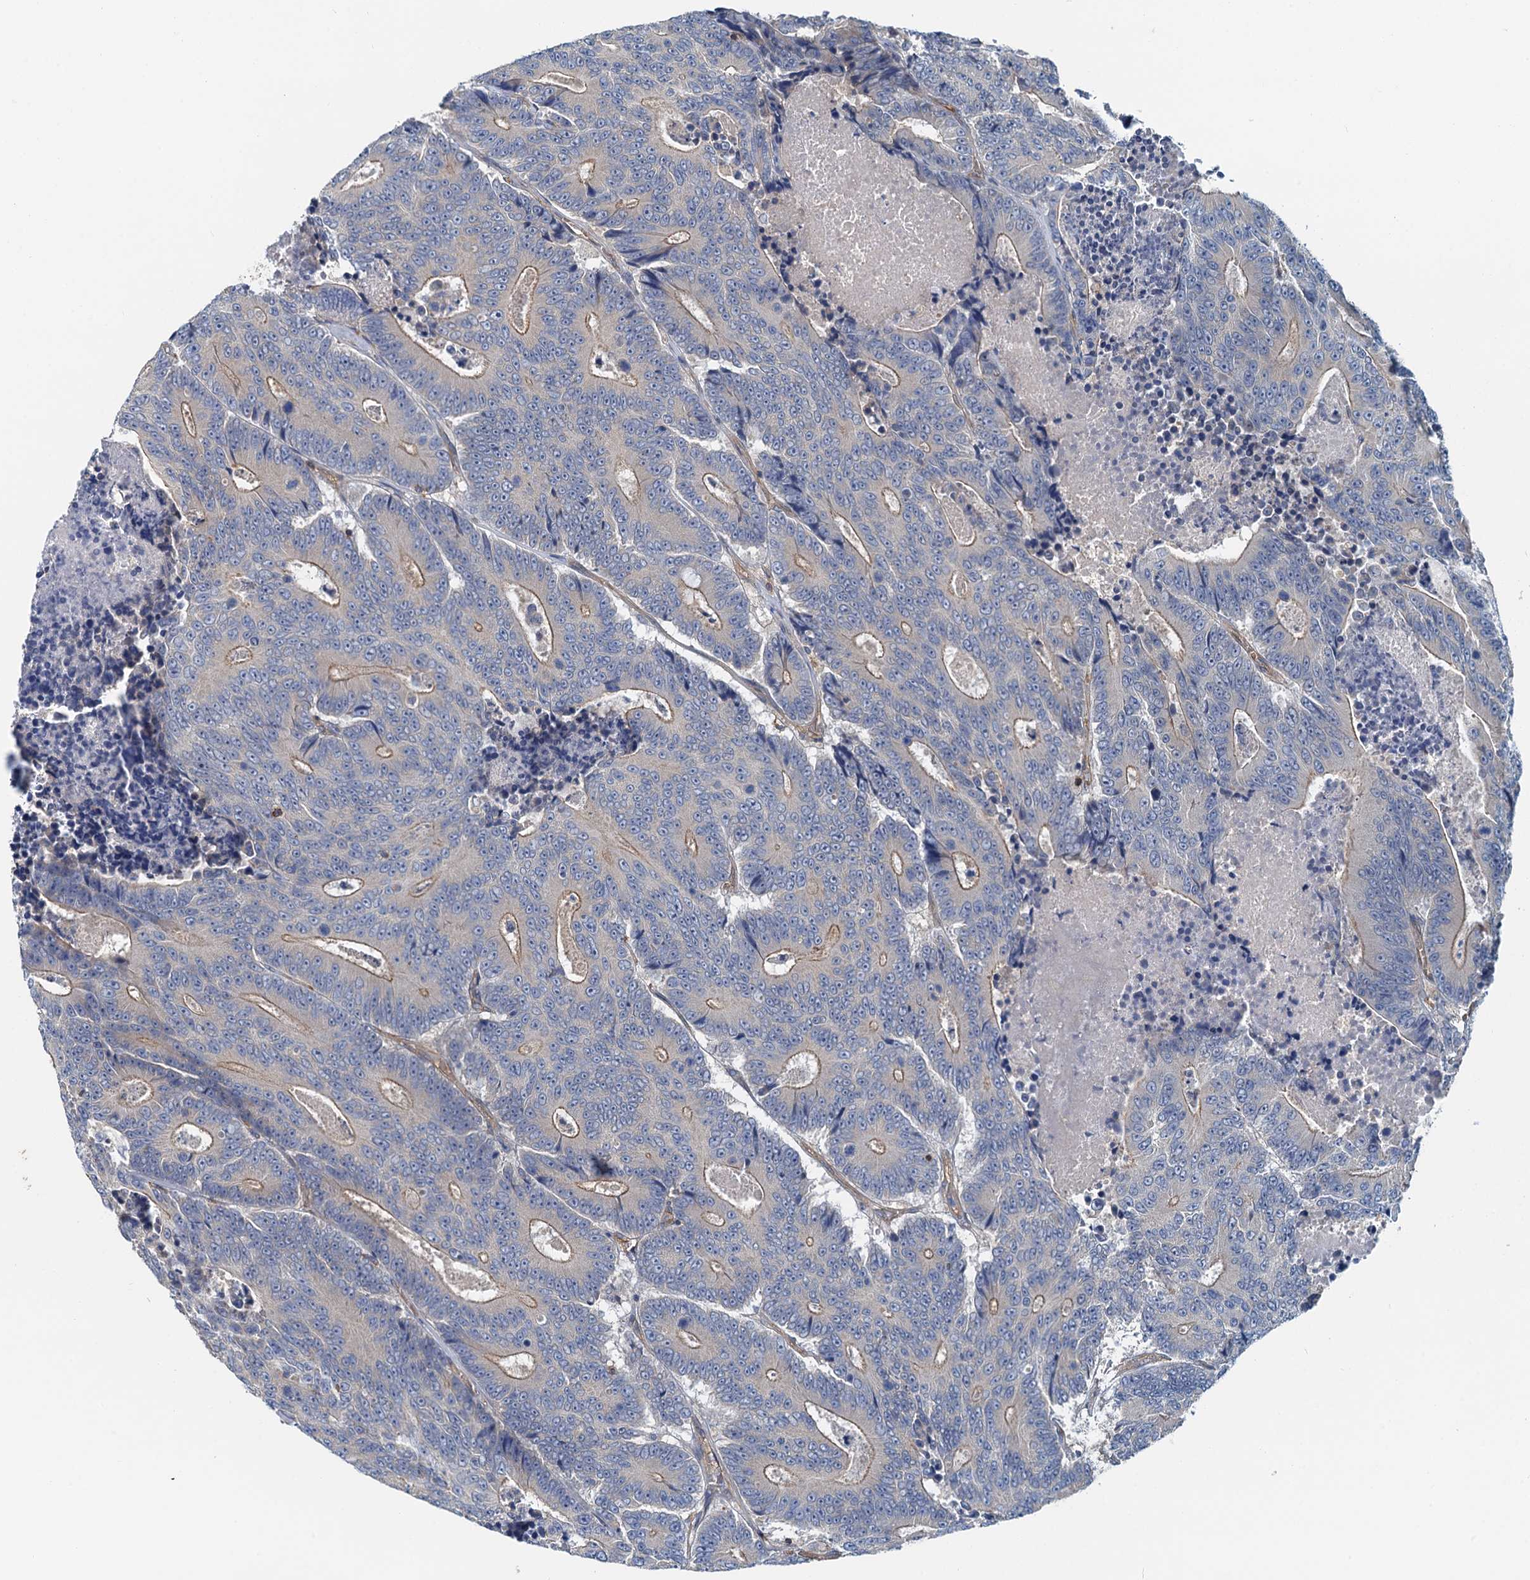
{"staining": {"intensity": "weak", "quantity": "25%-75%", "location": "cytoplasmic/membranous"}, "tissue": "colorectal cancer", "cell_type": "Tumor cells", "image_type": "cancer", "snomed": [{"axis": "morphology", "description": "Adenocarcinoma, NOS"}, {"axis": "topography", "description": "Colon"}], "caption": "High-power microscopy captured an IHC histopathology image of colorectal cancer (adenocarcinoma), revealing weak cytoplasmic/membranous staining in about 25%-75% of tumor cells.", "gene": "ROGDI", "patient": {"sex": "male", "age": 83}}